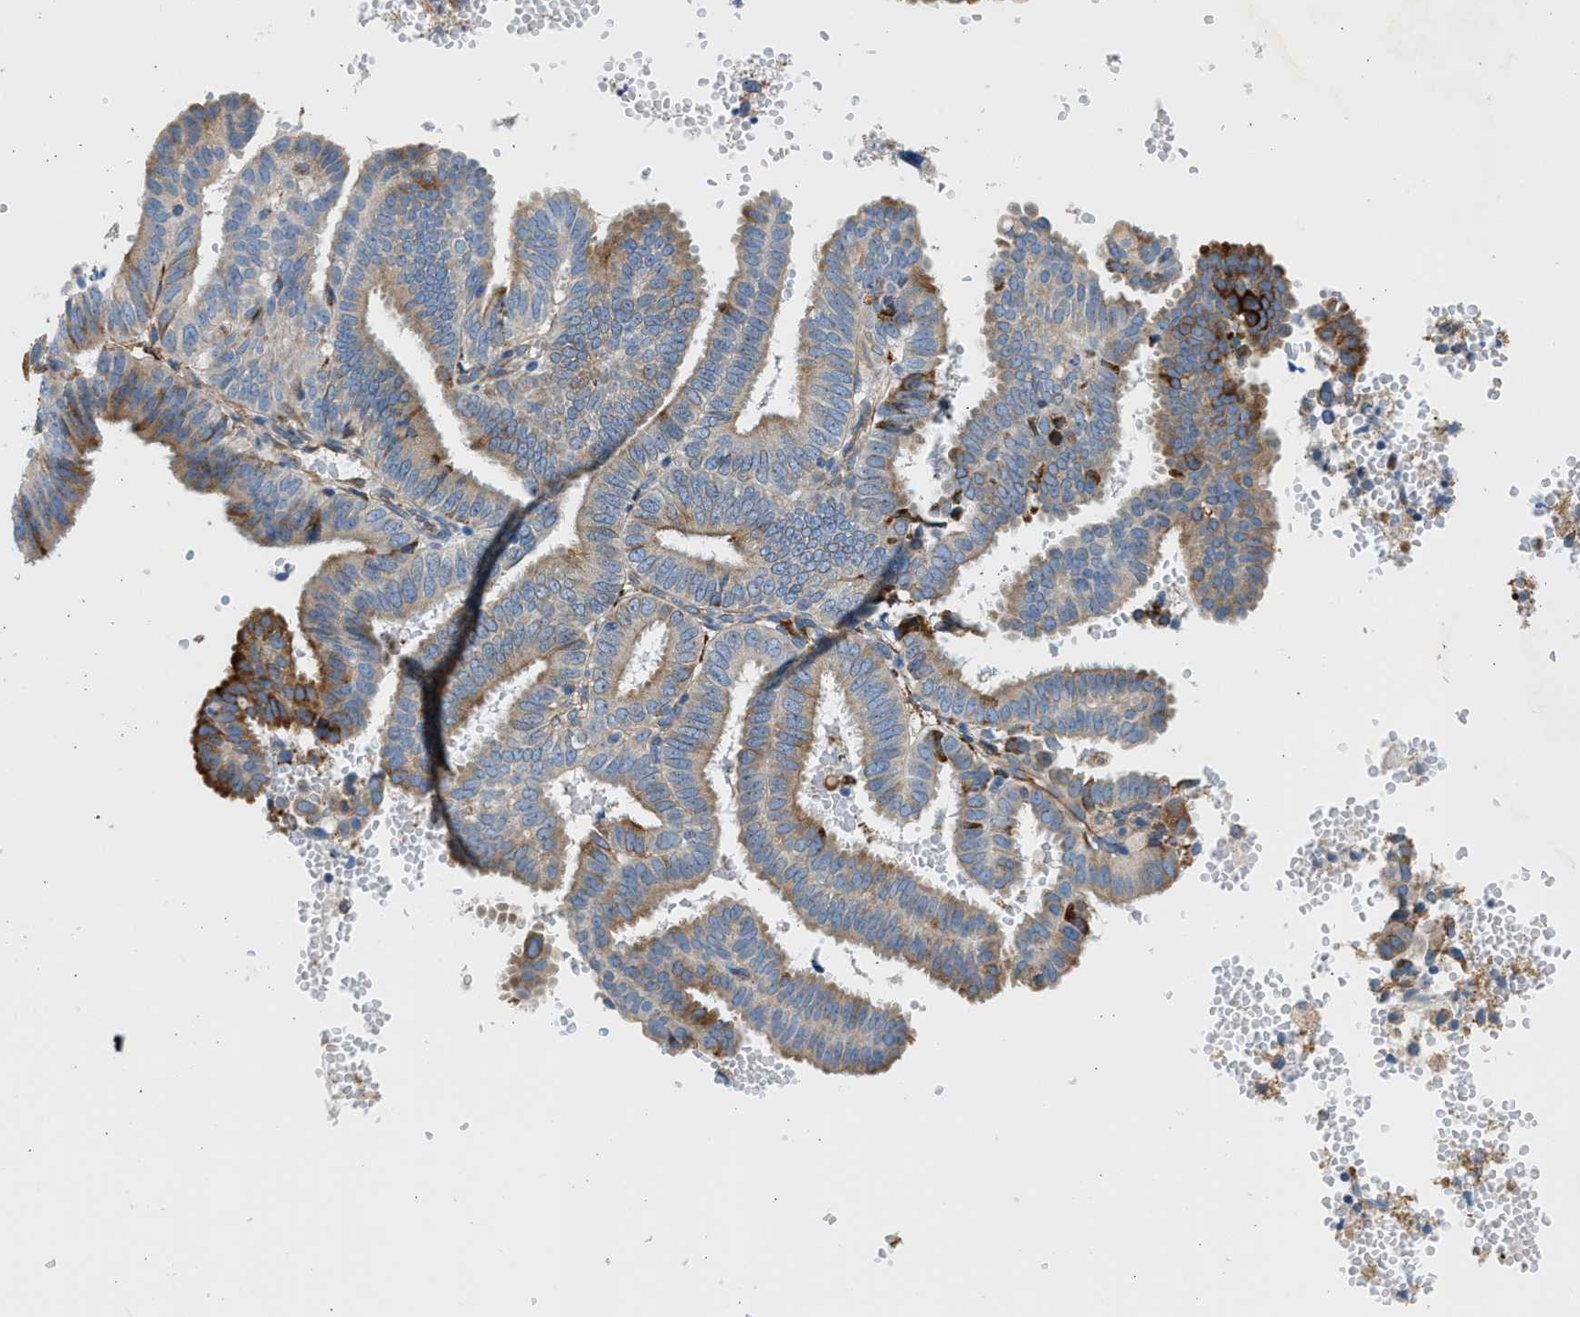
{"staining": {"intensity": "moderate", "quantity": "25%-75%", "location": "cytoplasmic/membranous"}, "tissue": "endometrial cancer", "cell_type": "Tumor cells", "image_type": "cancer", "snomed": [{"axis": "morphology", "description": "Adenocarcinoma, NOS"}, {"axis": "topography", "description": "Endometrium"}], "caption": "IHC (DAB (3,3'-diaminobenzidine)) staining of endometrial cancer displays moderate cytoplasmic/membranous protein staining in approximately 25%-75% of tumor cells.", "gene": "CNTN6", "patient": {"sex": "female", "age": 58}}